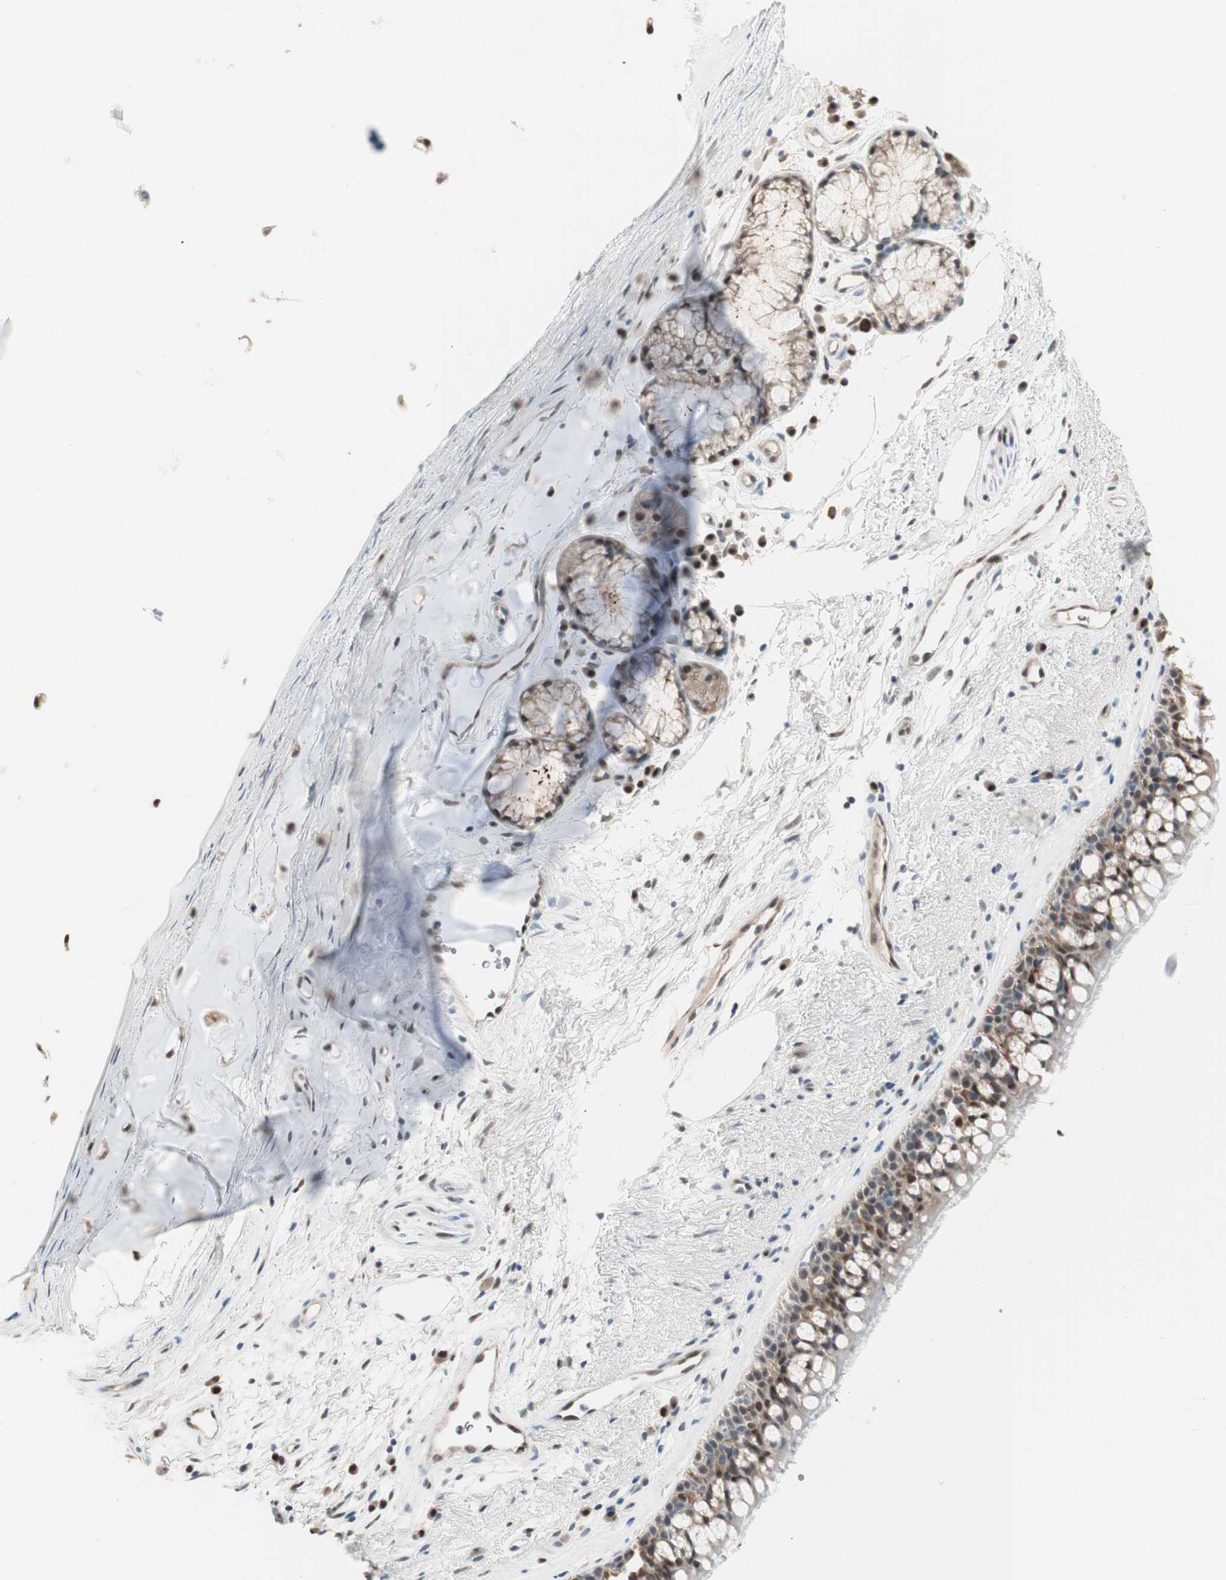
{"staining": {"intensity": "moderate", "quantity": ">75%", "location": "nuclear"}, "tissue": "bronchus", "cell_type": "Respiratory epithelial cells", "image_type": "normal", "snomed": [{"axis": "morphology", "description": "Normal tissue, NOS"}, {"axis": "topography", "description": "Bronchus"}], "caption": "Immunohistochemical staining of unremarkable human bronchus reveals moderate nuclear protein positivity in about >75% of respiratory epithelial cells. (Stains: DAB (3,3'-diaminobenzidine) in brown, nuclei in blue, Microscopy: brightfield microscopy at high magnification).", "gene": "LONP2", "patient": {"sex": "female", "age": 54}}